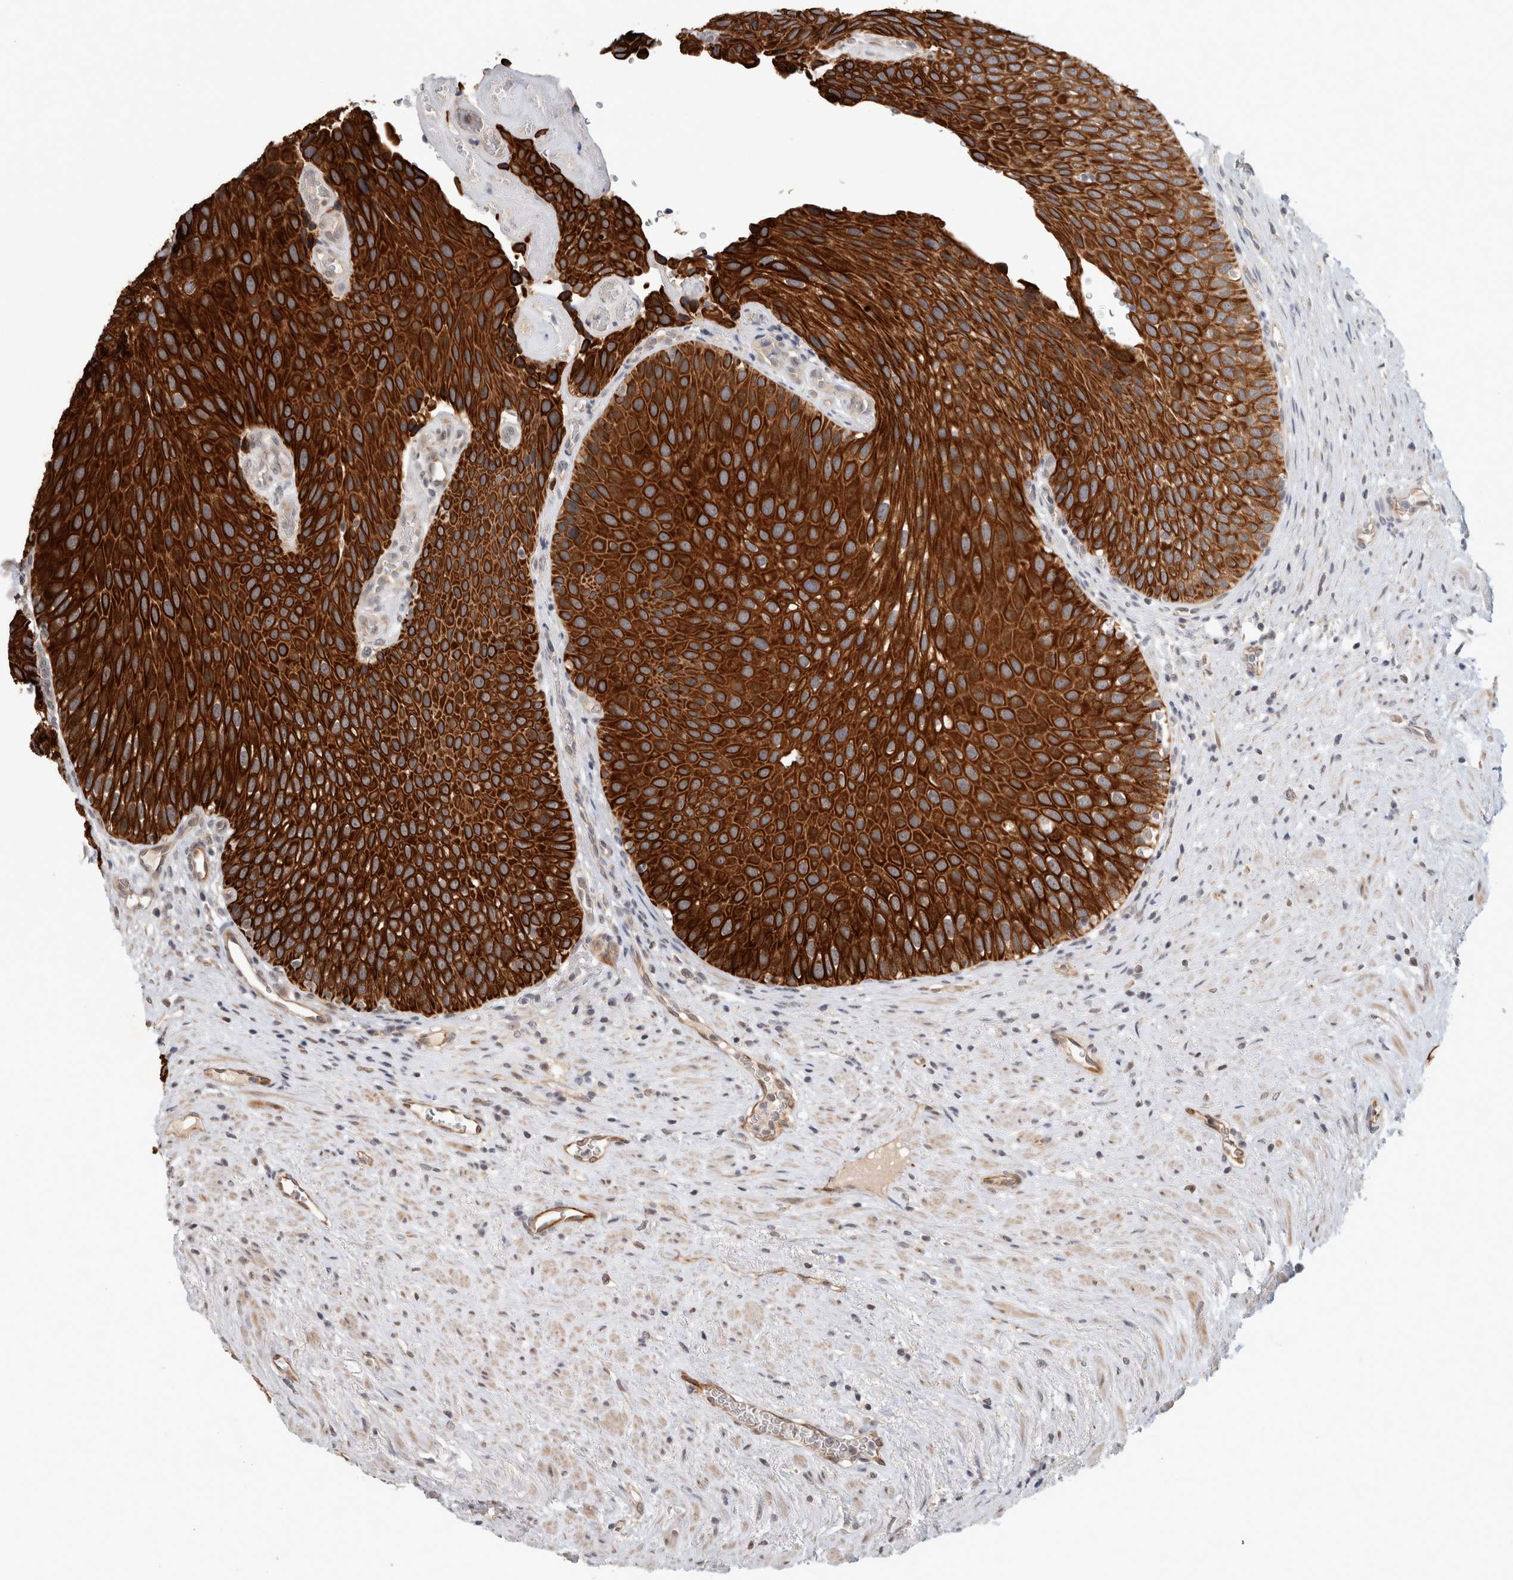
{"staining": {"intensity": "strong", "quantity": ">75%", "location": "cytoplasmic/membranous"}, "tissue": "urothelial cancer", "cell_type": "Tumor cells", "image_type": "cancer", "snomed": [{"axis": "morphology", "description": "Normal tissue, NOS"}, {"axis": "morphology", "description": "Urothelial carcinoma, Low grade"}, {"axis": "topography", "description": "Urinary bladder"}, {"axis": "topography", "description": "Prostate"}], "caption": "IHC (DAB (3,3'-diaminobenzidine)) staining of urothelial carcinoma (low-grade) exhibits strong cytoplasmic/membranous protein positivity in about >75% of tumor cells.", "gene": "CRISPLD1", "patient": {"sex": "male", "age": 60}}